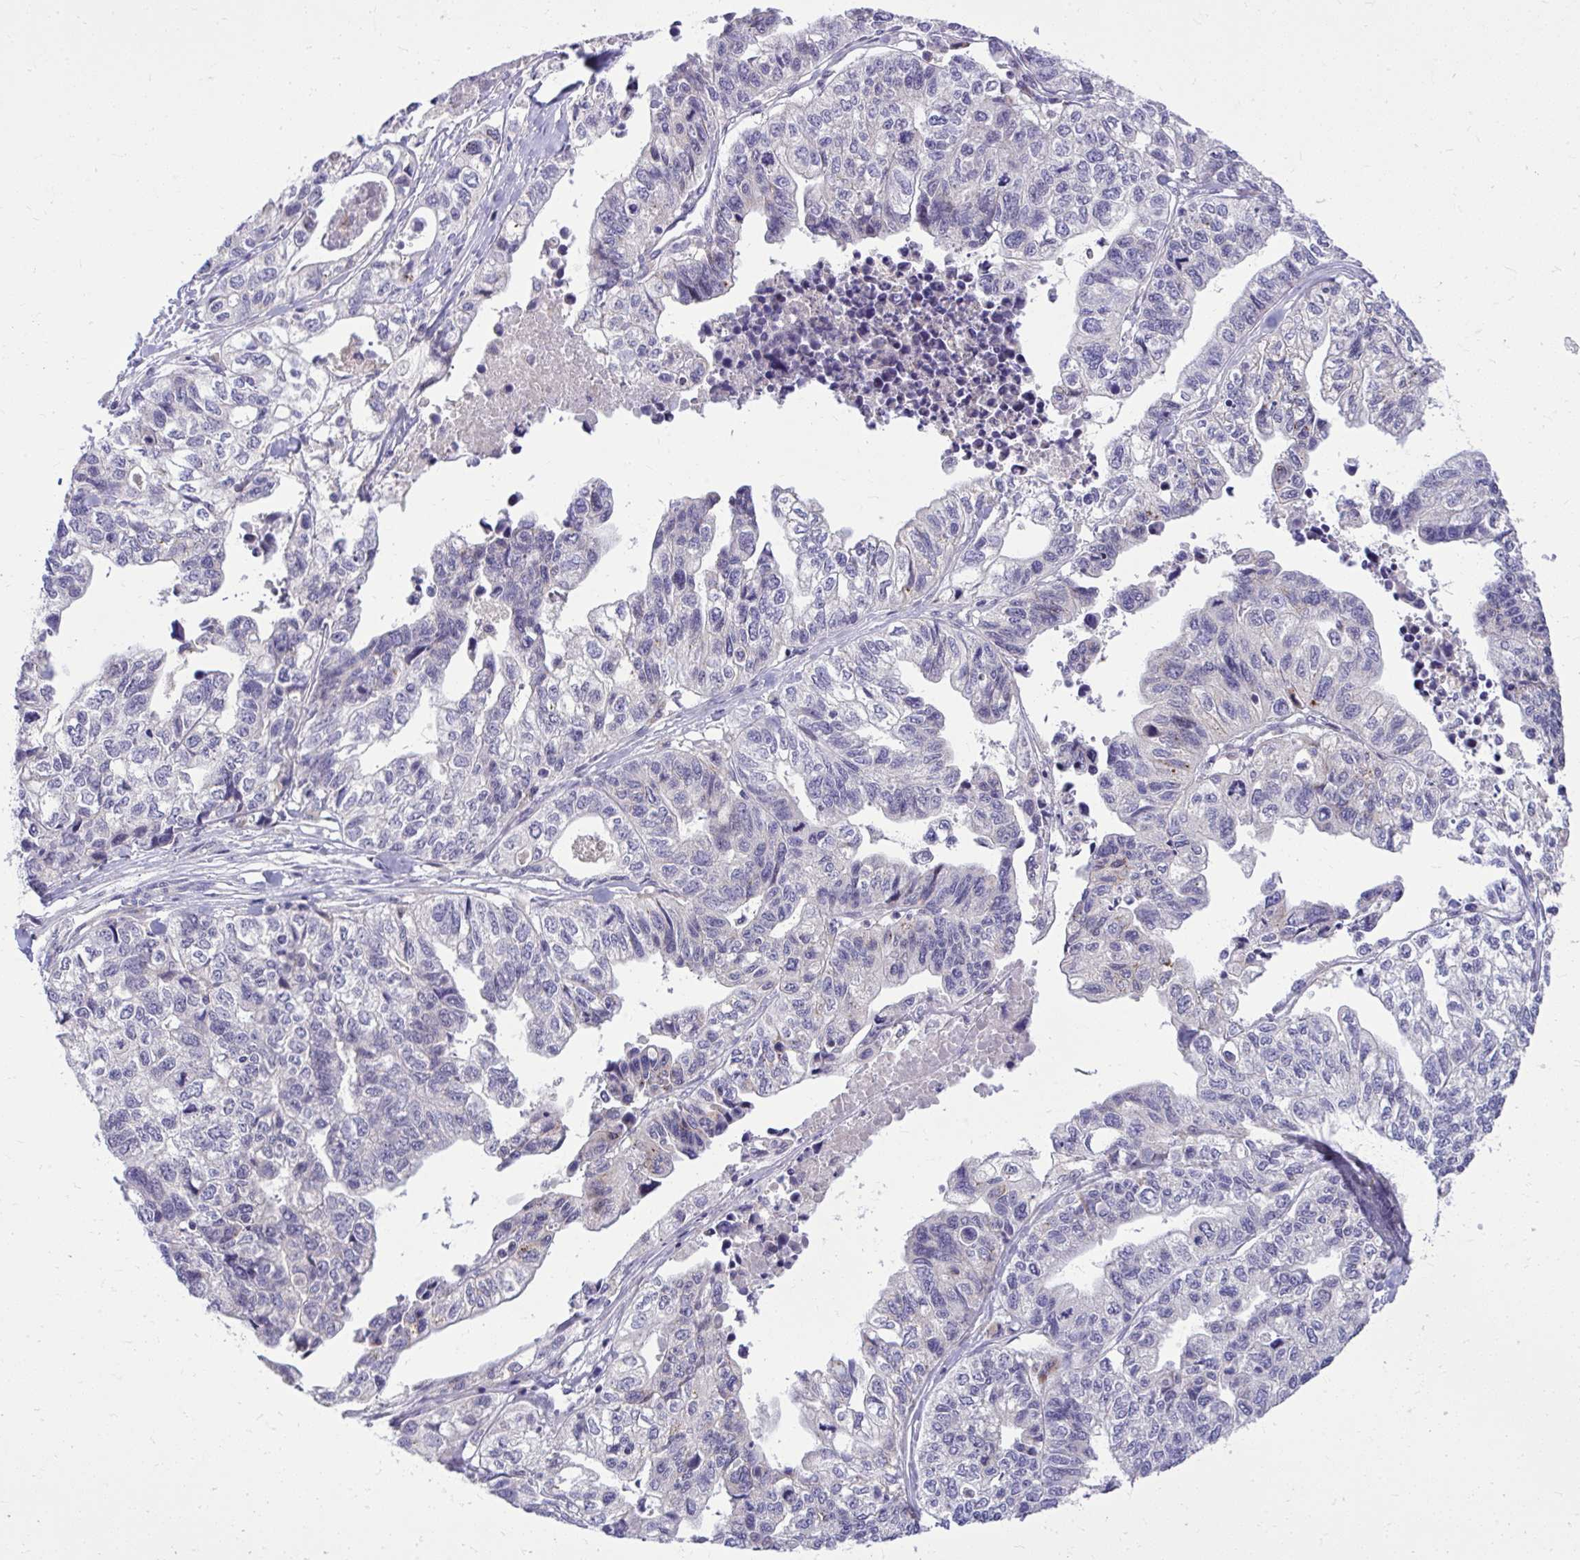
{"staining": {"intensity": "negative", "quantity": "none", "location": "none"}, "tissue": "stomach cancer", "cell_type": "Tumor cells", "image_type": "cancer", "snomed": [{"axis": "morphology", "description": "Adenocarcinoma, NOS"}, {"axis": "topography", "description": "Stomach, upper"}], "caption": "Immunohistochemical staining of human adenocarcinoma (stomach) shows no significant expression in tumor cells.", "gene": "DPY19L1", "patient": {"sex": "female", "age": 67}}